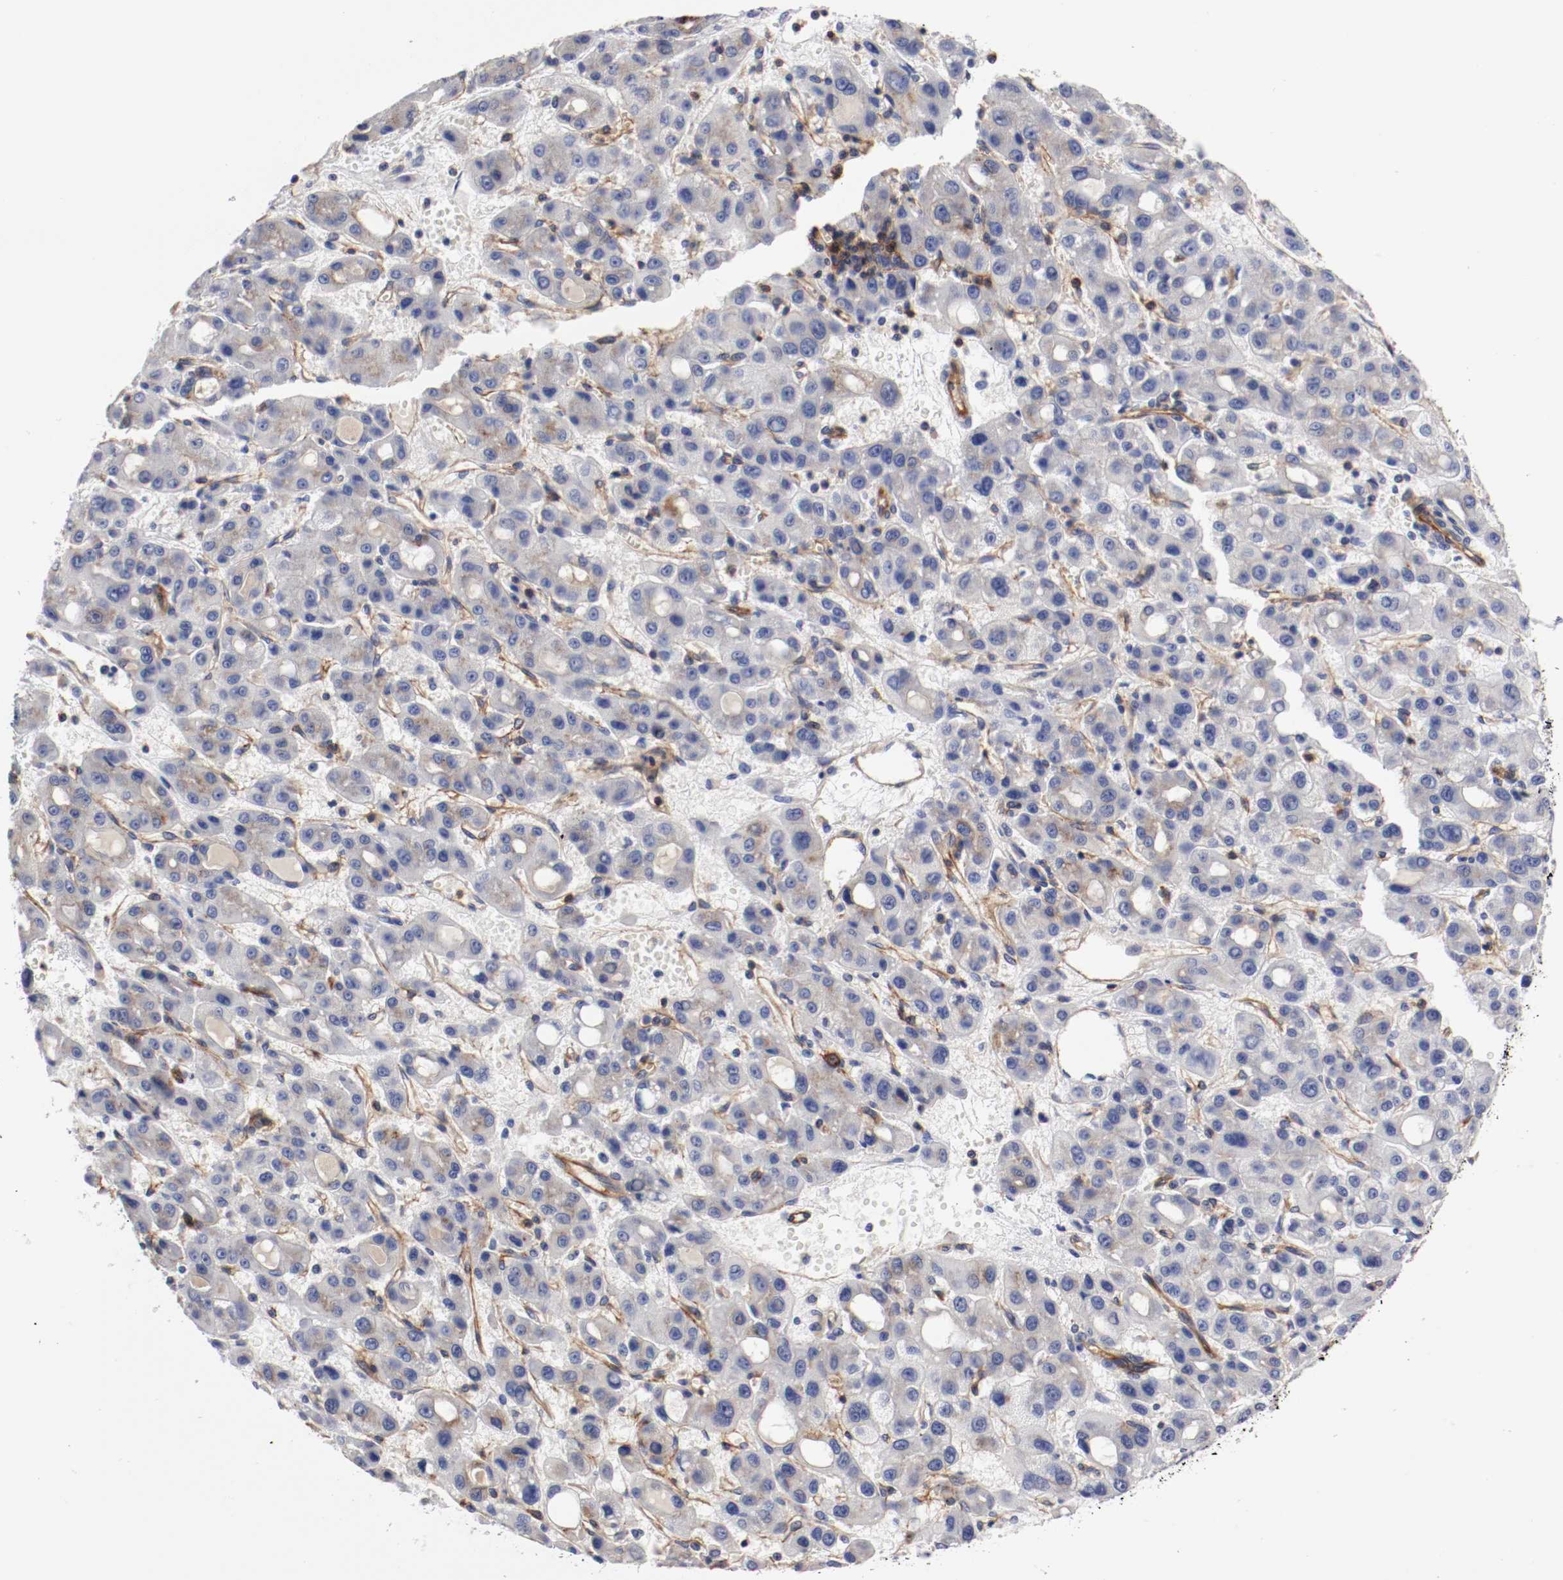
{"staining": {"intensity": "weak", "quantity": "<25%", "location": "cytoplasmic/membranous"}, "tissue": "liver cancer", "cell_type": "Tumor cells", "image_type": "cancer", "snomed": [{"axis": "morphology", "description": "Carcinoma, Hepatocellular, NOS"}, {"axis": "topography", "description": "Liver"}], "caption": "An immunohistochemistry histopathology image of hepatocellular carcinoma (liver) is shown. There is no staining in tumor cells of hepatocellular carcinoma (liver).", "gene": "IFITM1", "patient": {"sex": "male", "age": 55}}